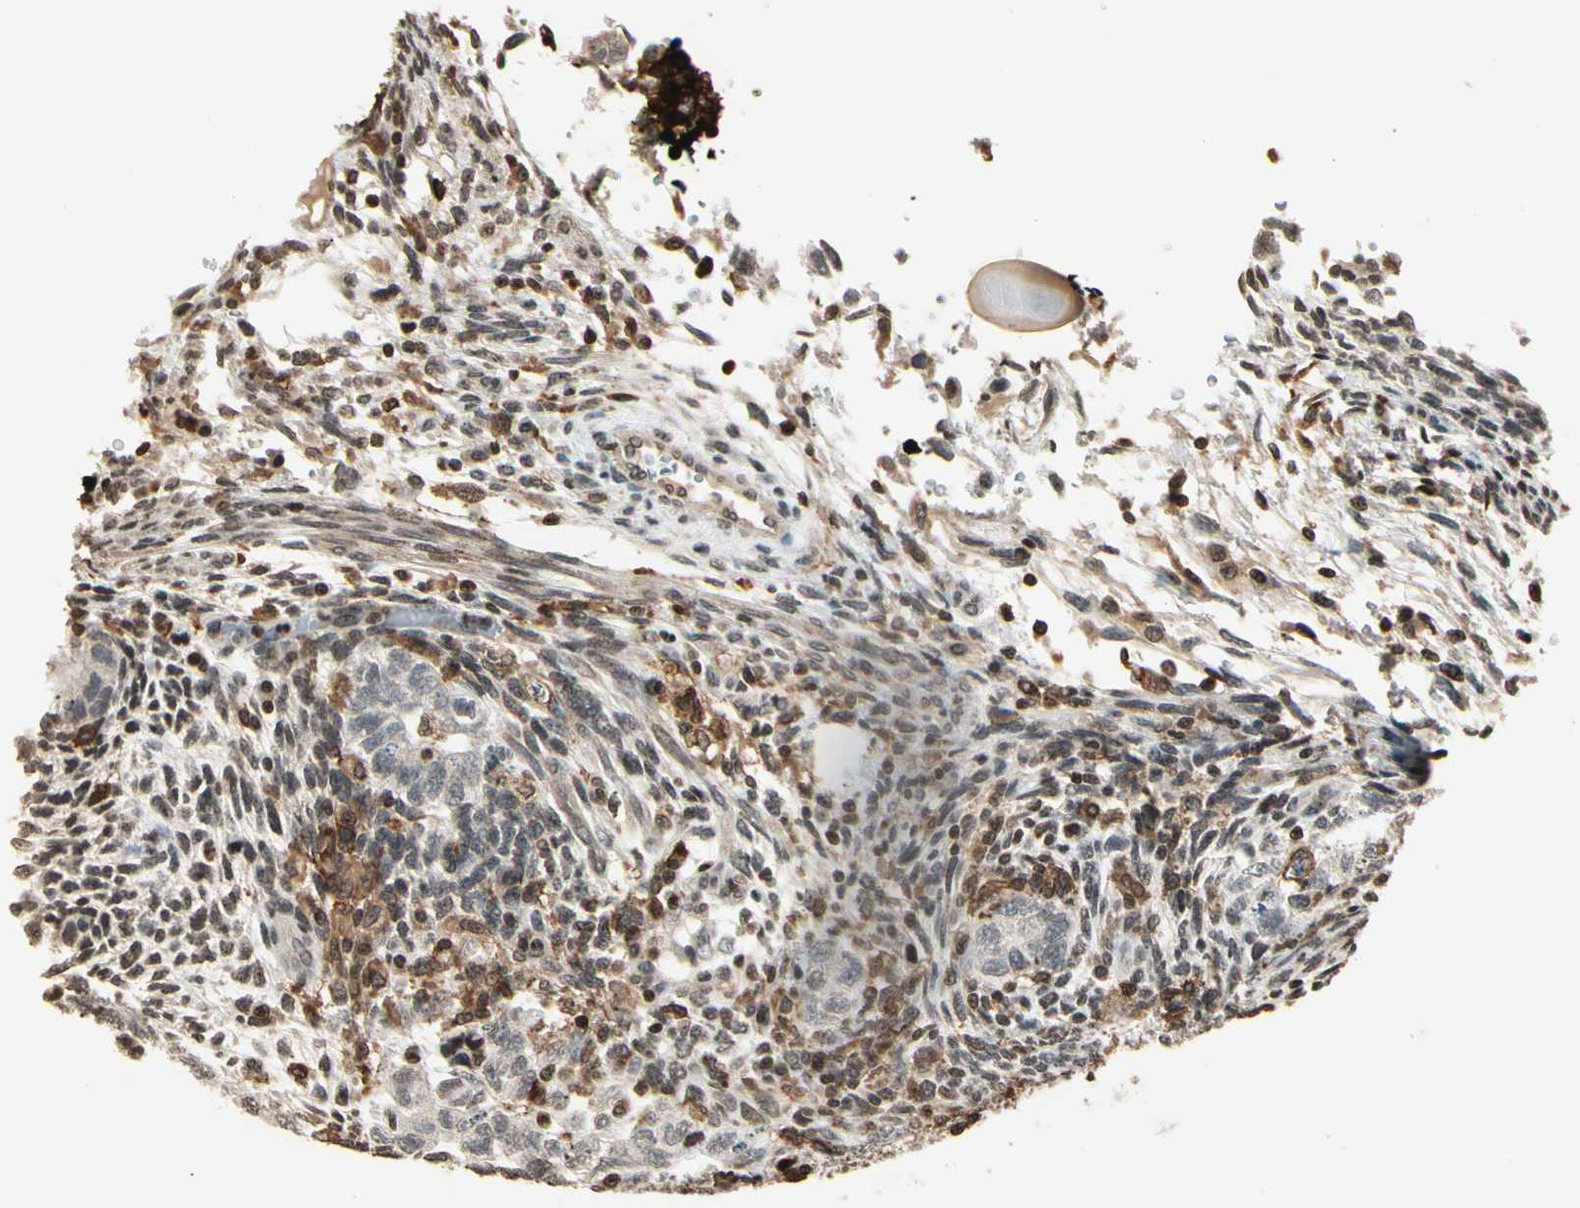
{"staining": {"intensity": "weak", "quantity": "<25%", "location": "nuclear"}, "tissue": "testis cancer", "cell_type": "Tumor cells", "image_type": "cancer", "snomed": [{"axis": "morphology", "description": "Normal tissue, NOS"}, {"axis": "morphology", "description": "Carcinoma, Embryonal, NOS"}, {"axis": "topography", "description": "Testis"}], "caption": "A high-resolution histopathology image shows immunohistochemistry (IHC) staining of testis cancer, which displays no significant positivity in tumor cells.", "gene": "FER", "patient": {"sex": "male", "age": 36}}